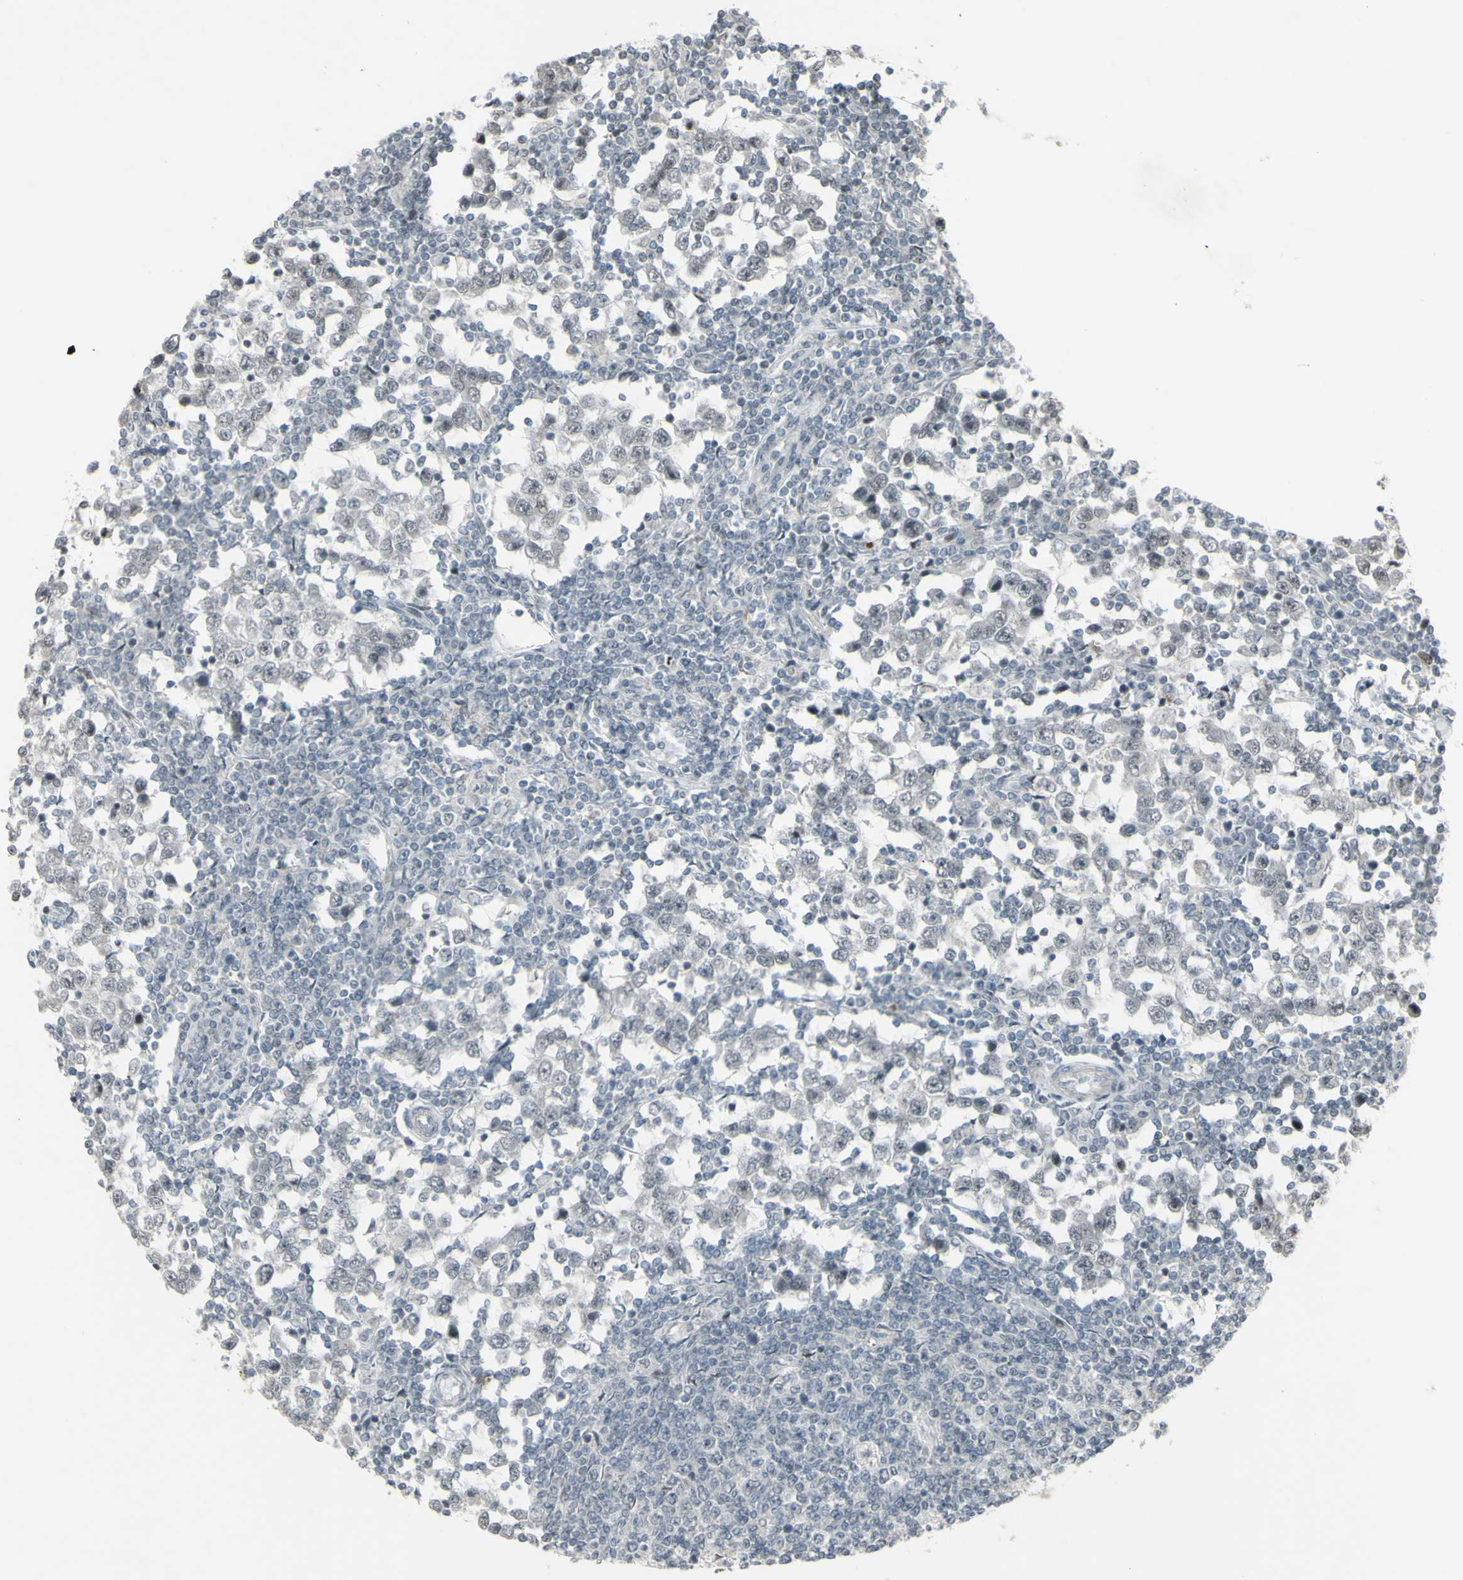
{"staining": {"intensity": "negative", "quantity": "none", "location": "none"}, "tissue": "testis cancer", "cell_type": "Tumor cells", "image_type": "cancer", "snomed": [{"axis": "morphology", "description": "Seminoma, NOS"}, {"axis": "topography", "description": "Testis"}], "caption": "IHC histopathology image of human testis cancer stained for a protein (brown), which shows no expression in tumor cells. The staining was performed using DAB to visualize the protein expression in brown, while the nuclei were stained in blue with hematoxylin (Magnification: 20x).", "gene": "SUPT6H", "patient": {"sex": "male", "age": 65}}